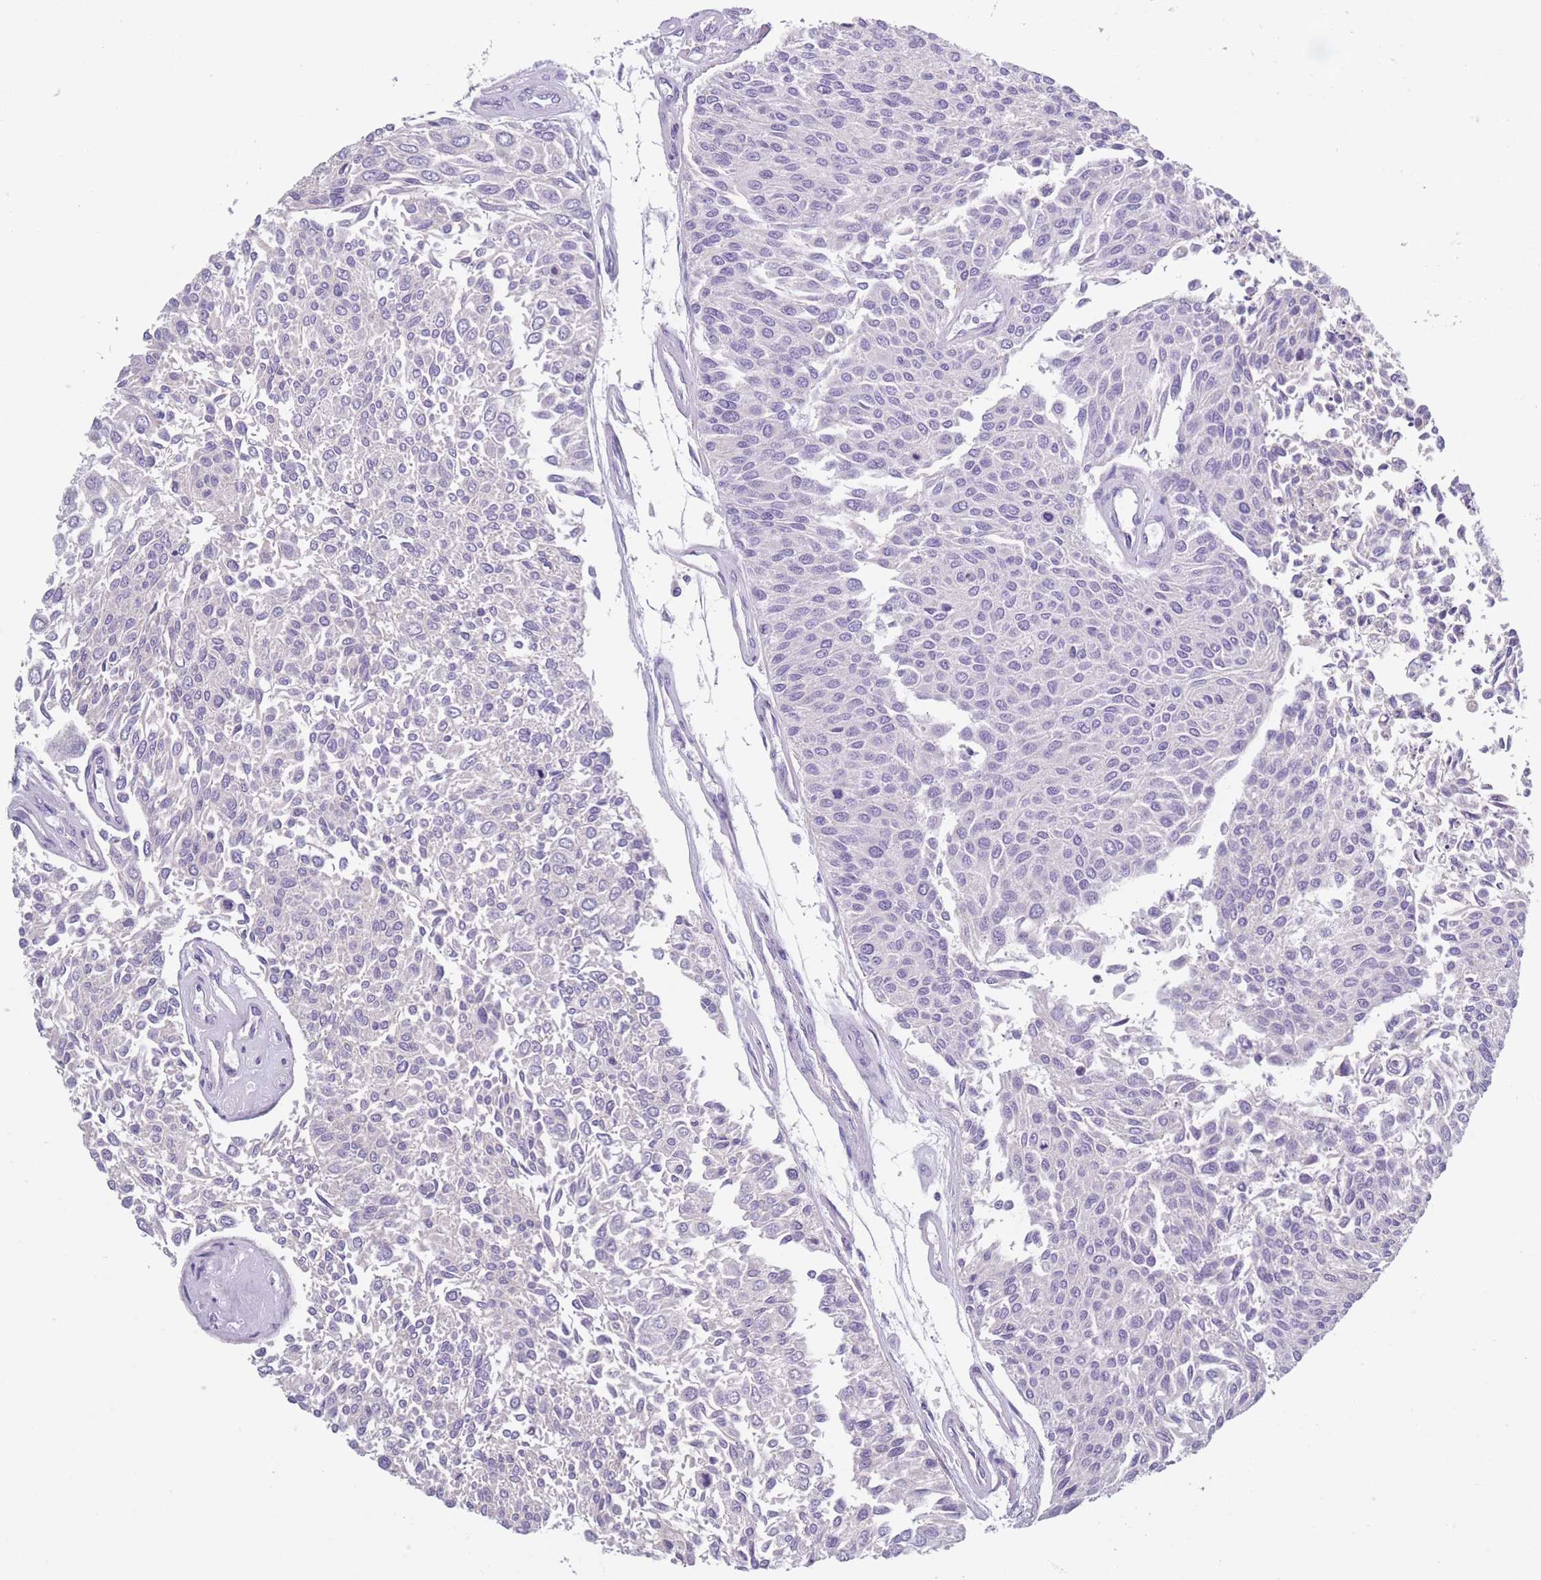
{"staining": {"intensity": "negative", "quantity": "none", "location": "none"}, "tissue": "urothelial cancer", "cell_type": "Tumor cells", "image_type": "cancer", "snomed": [{"axis": "morphology", "description": "Urothelial carcinoma, NOS"}, {"axis": "topography", "description": "Urinary bladder"}], "caption": "High power microscopy histopathology image of an immunohistochemistry (IHC) histopathology image of urothelial cancer, revealing no significant positivity in tumor cells.", "gene": "OR4C5", "patient": {"sex": "male", "age": 55}}